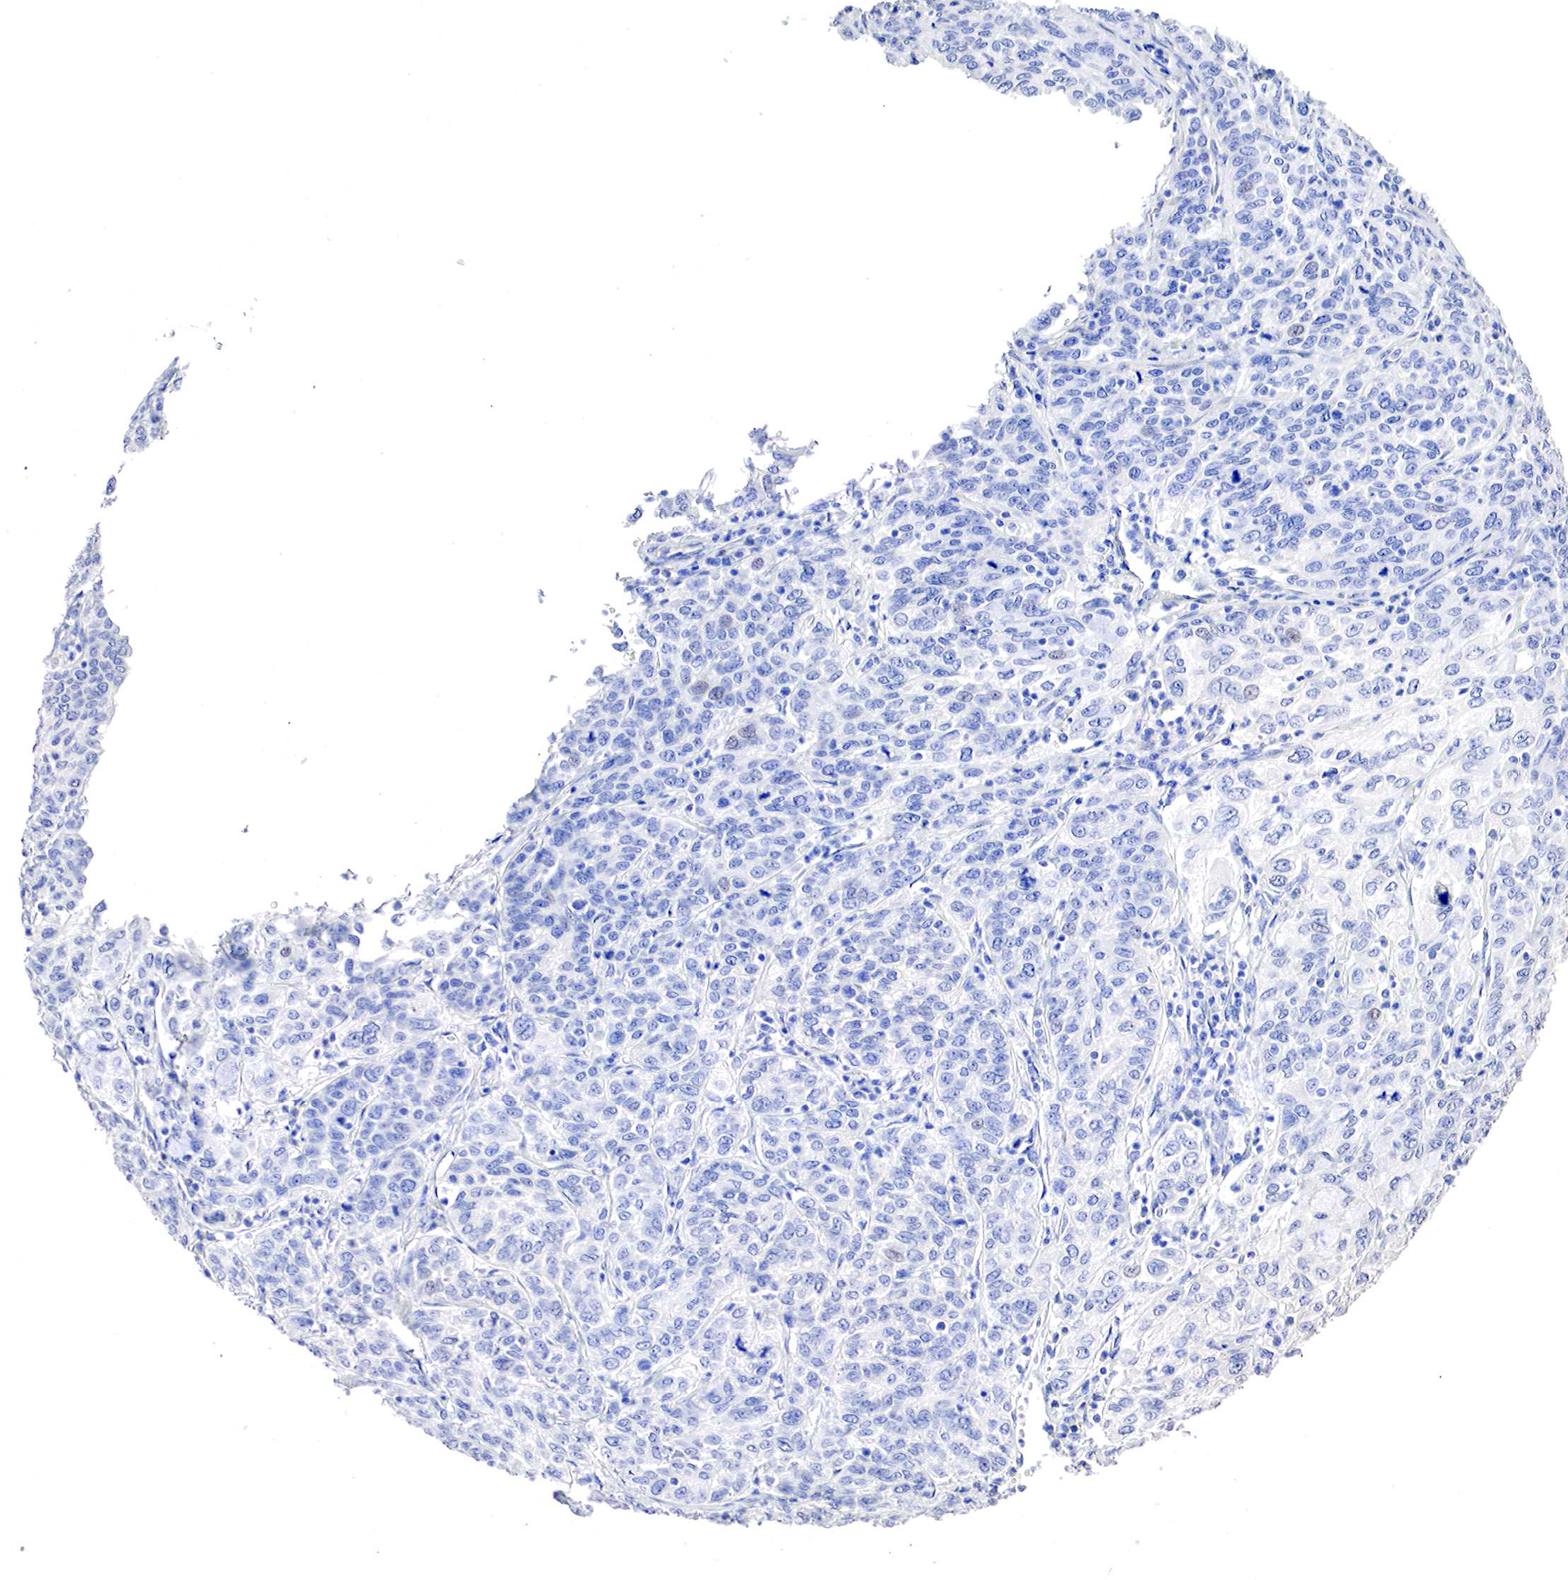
{"staining": {"intensity": "negative", "quantity": "none", "location": "none"}, "tissue": "cervical cancer", "cell_type": "Tumor cells", "image_type": "cancer", "snomed": [{"axis": "morphology", "description": "Squamous cell carcinoma, NOS"}, {"axis": "topography", "description": "Cervix"}], "caption": "There is no significant expression in tumor cells of squamous cell carcinoma (cervical).", "gene": "OTC", "patient": {"sex": "female", "age": 38}}